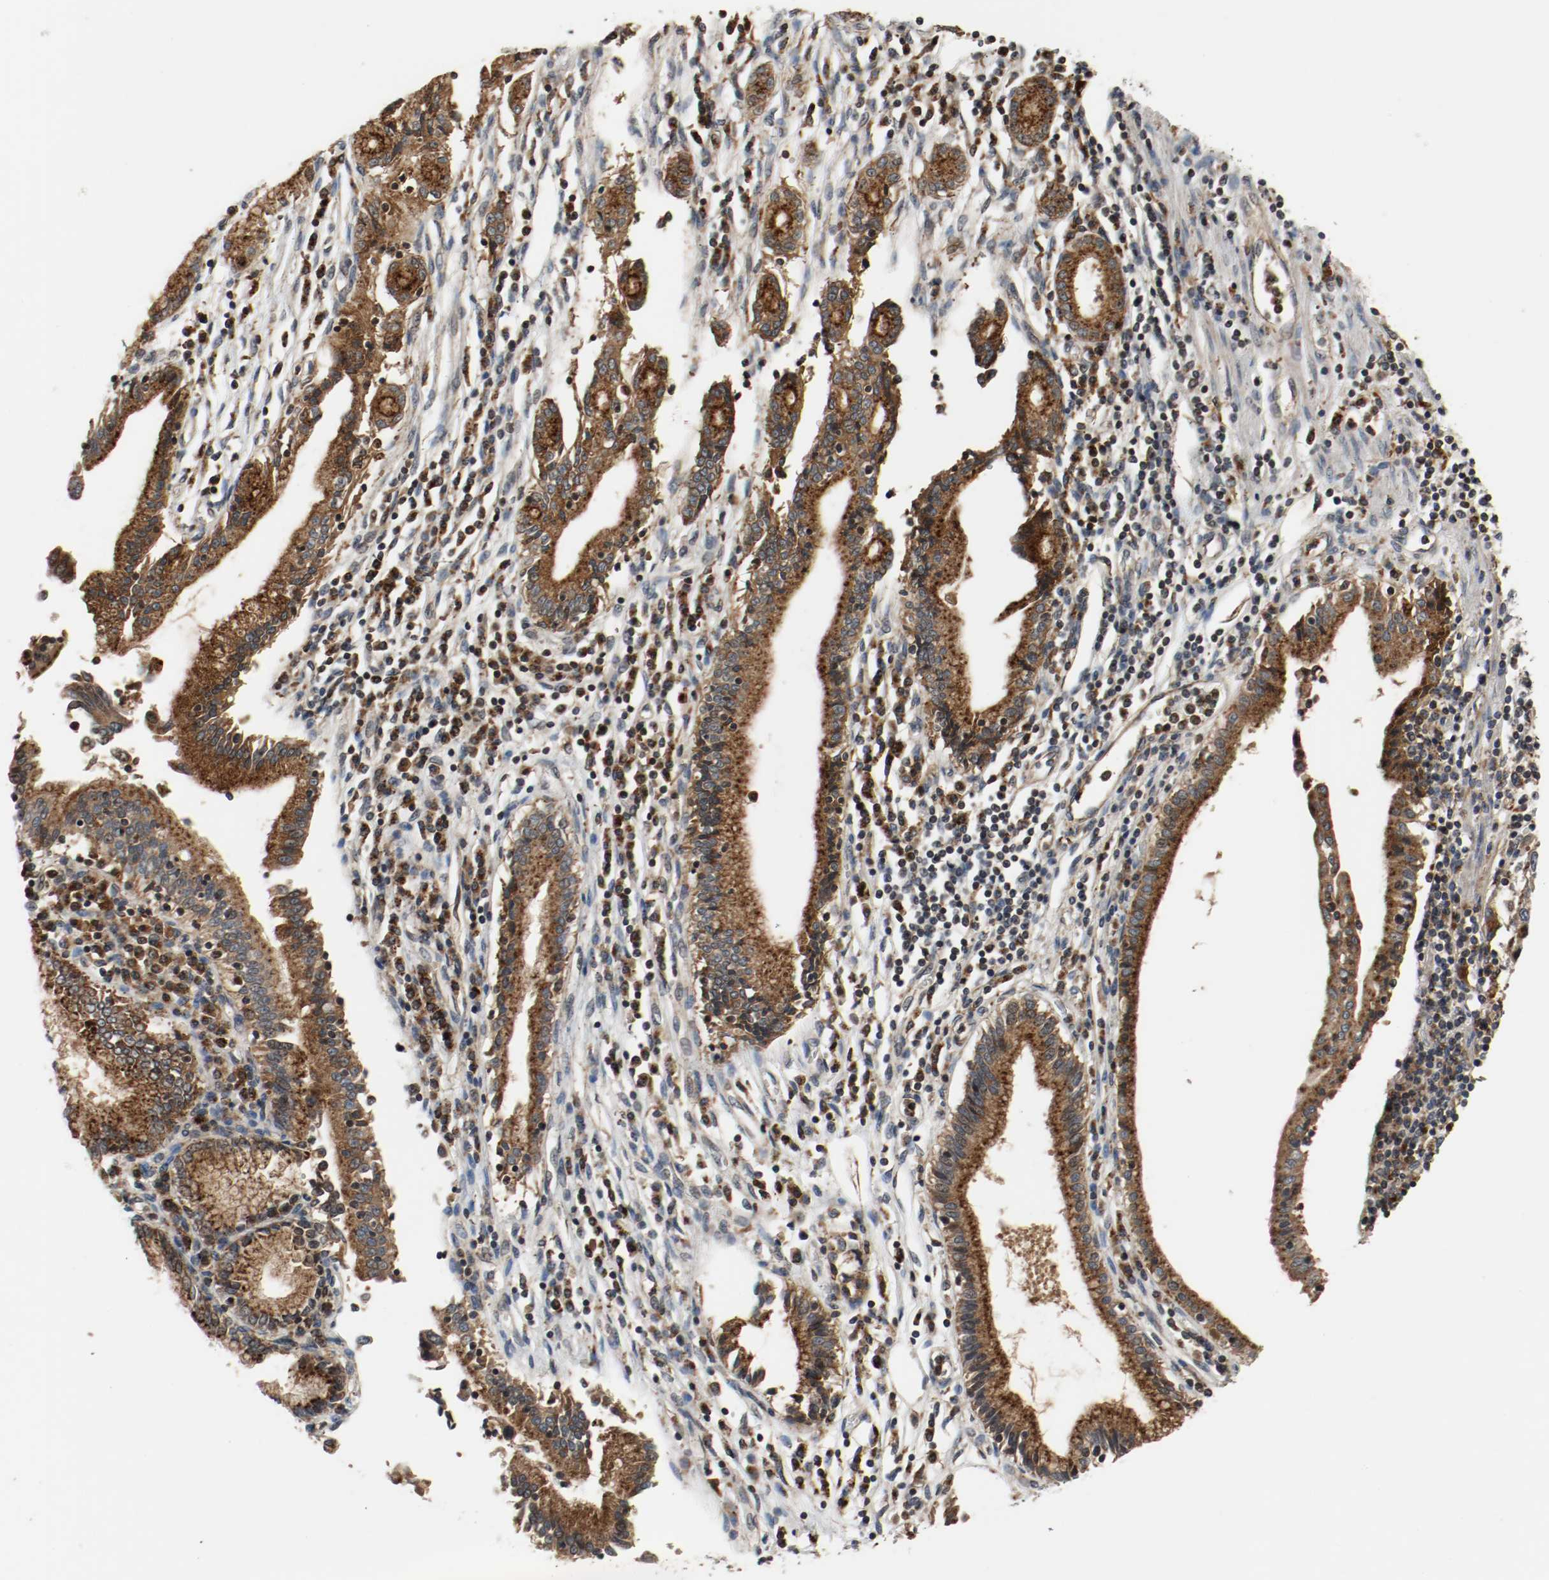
{"staining": {"intensity": "strong", "quantity": ">75%", "location": "cytoplasmic/membranous"}, "tissue": "pancreatic cancer", "cell_type": "Tumor cells", "image_type": "cancer", "snomed": [{"axis": "morphology", "description": "Adenocarcinoma, NOS"}, {"axis": "topography", "description": "Pancreas"}], "caption": "This image exhibits immunohistochemistry staining of pancreatic adenocarcinoma, with high strong cytoplasmic/membranous expression in about >75% of tumor cells.", "gene": "LAMP2", "patient": {"sex": "female", "age": 48}}